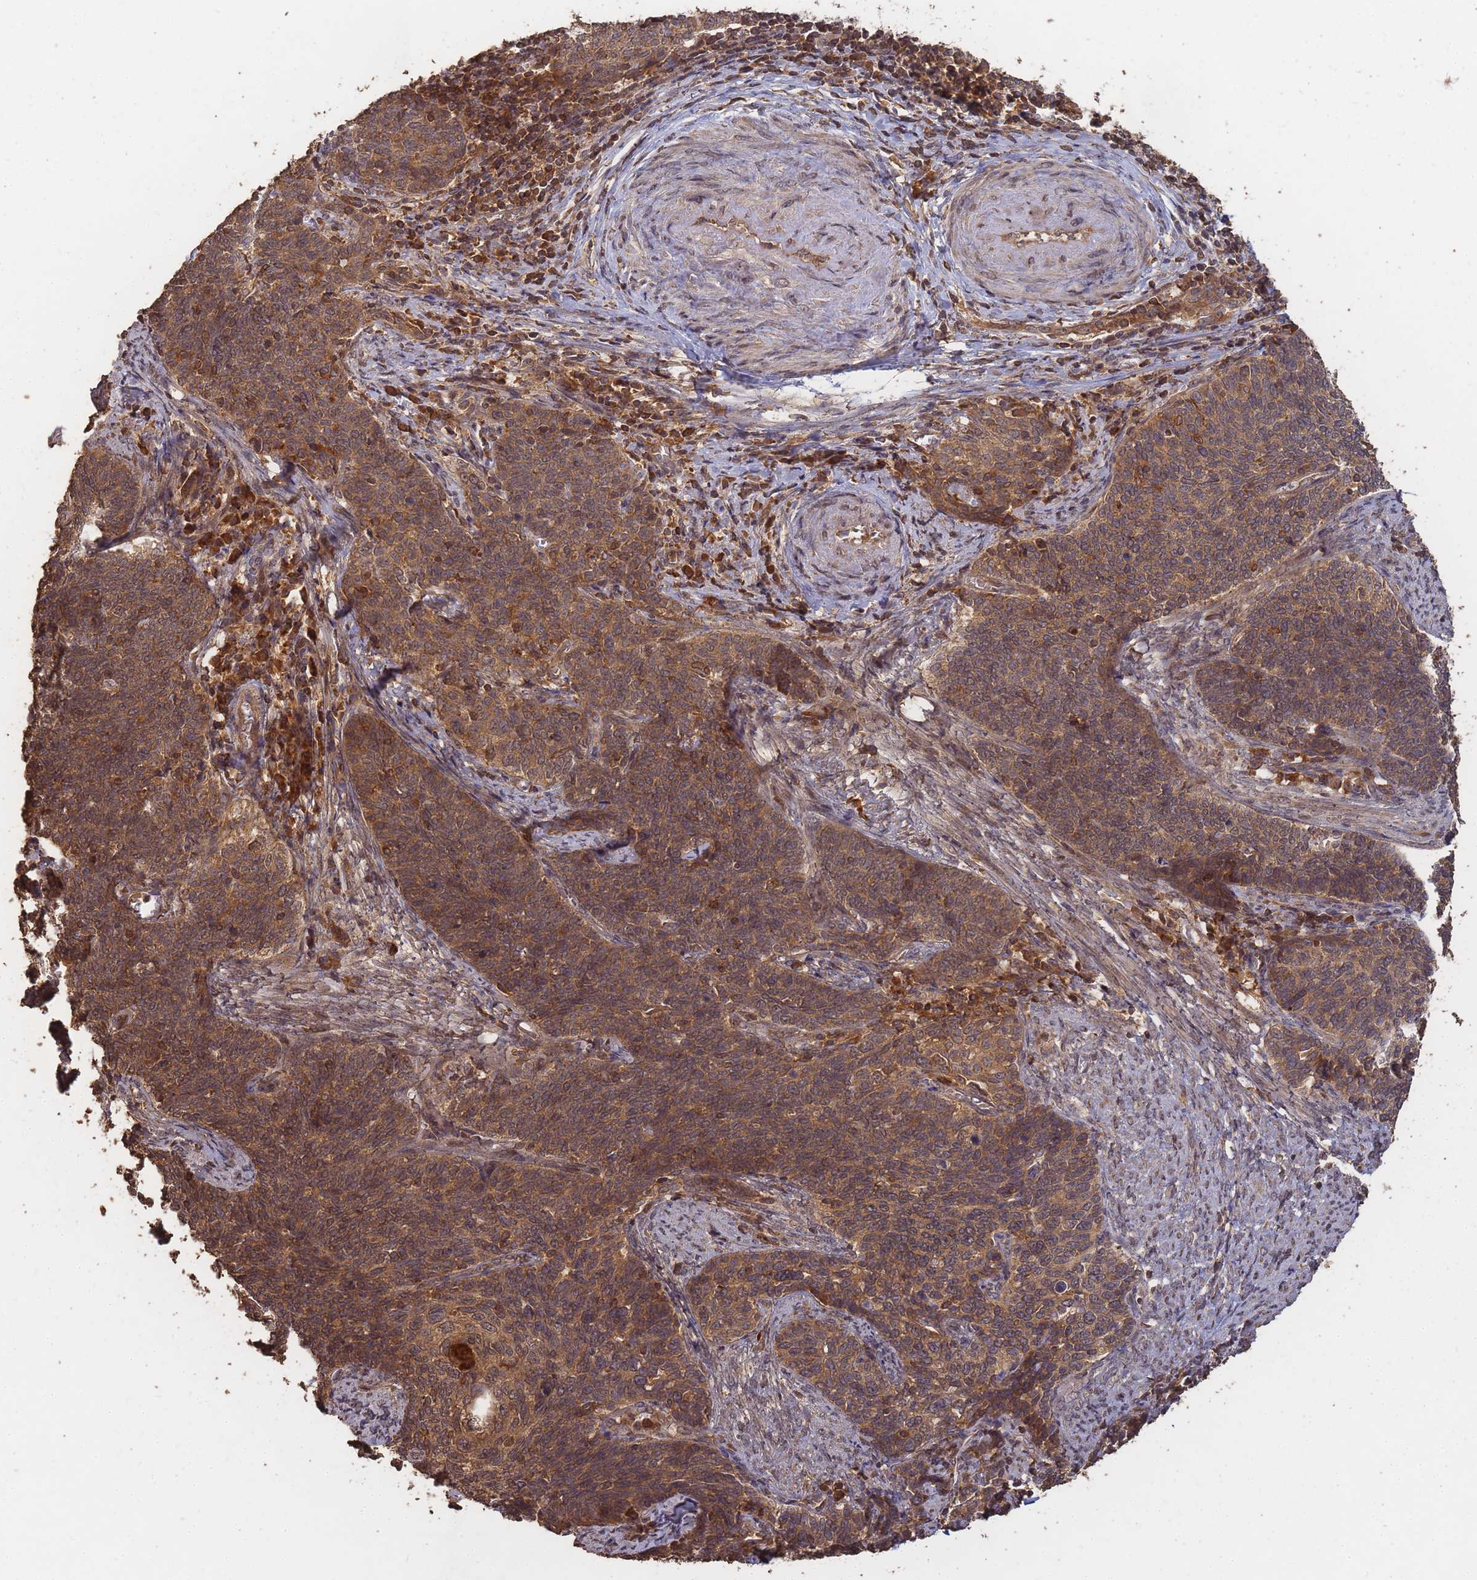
{"staining": {"intensity": "weak", "quantity": ">75%", "location": "cytoplasmic/membranous"}, "tissue": "cervical cancer", "cell_type": "Tumor cells", "image_type": "cancer", "snomed": [{"axis": "morphology", "description": "Squamous cell carcinoma, NOS"}, {"axis": "topography", "description": "Cervix"}], "caption": "This is a photomicrograph of IHC staining of cervical squamous cell carcinoma, which shows weak positivity in the cytoplasmic/membranous of tumor cells.", "gene": "ALKBH1", "patient": {"sex": "female", "age": 39}}